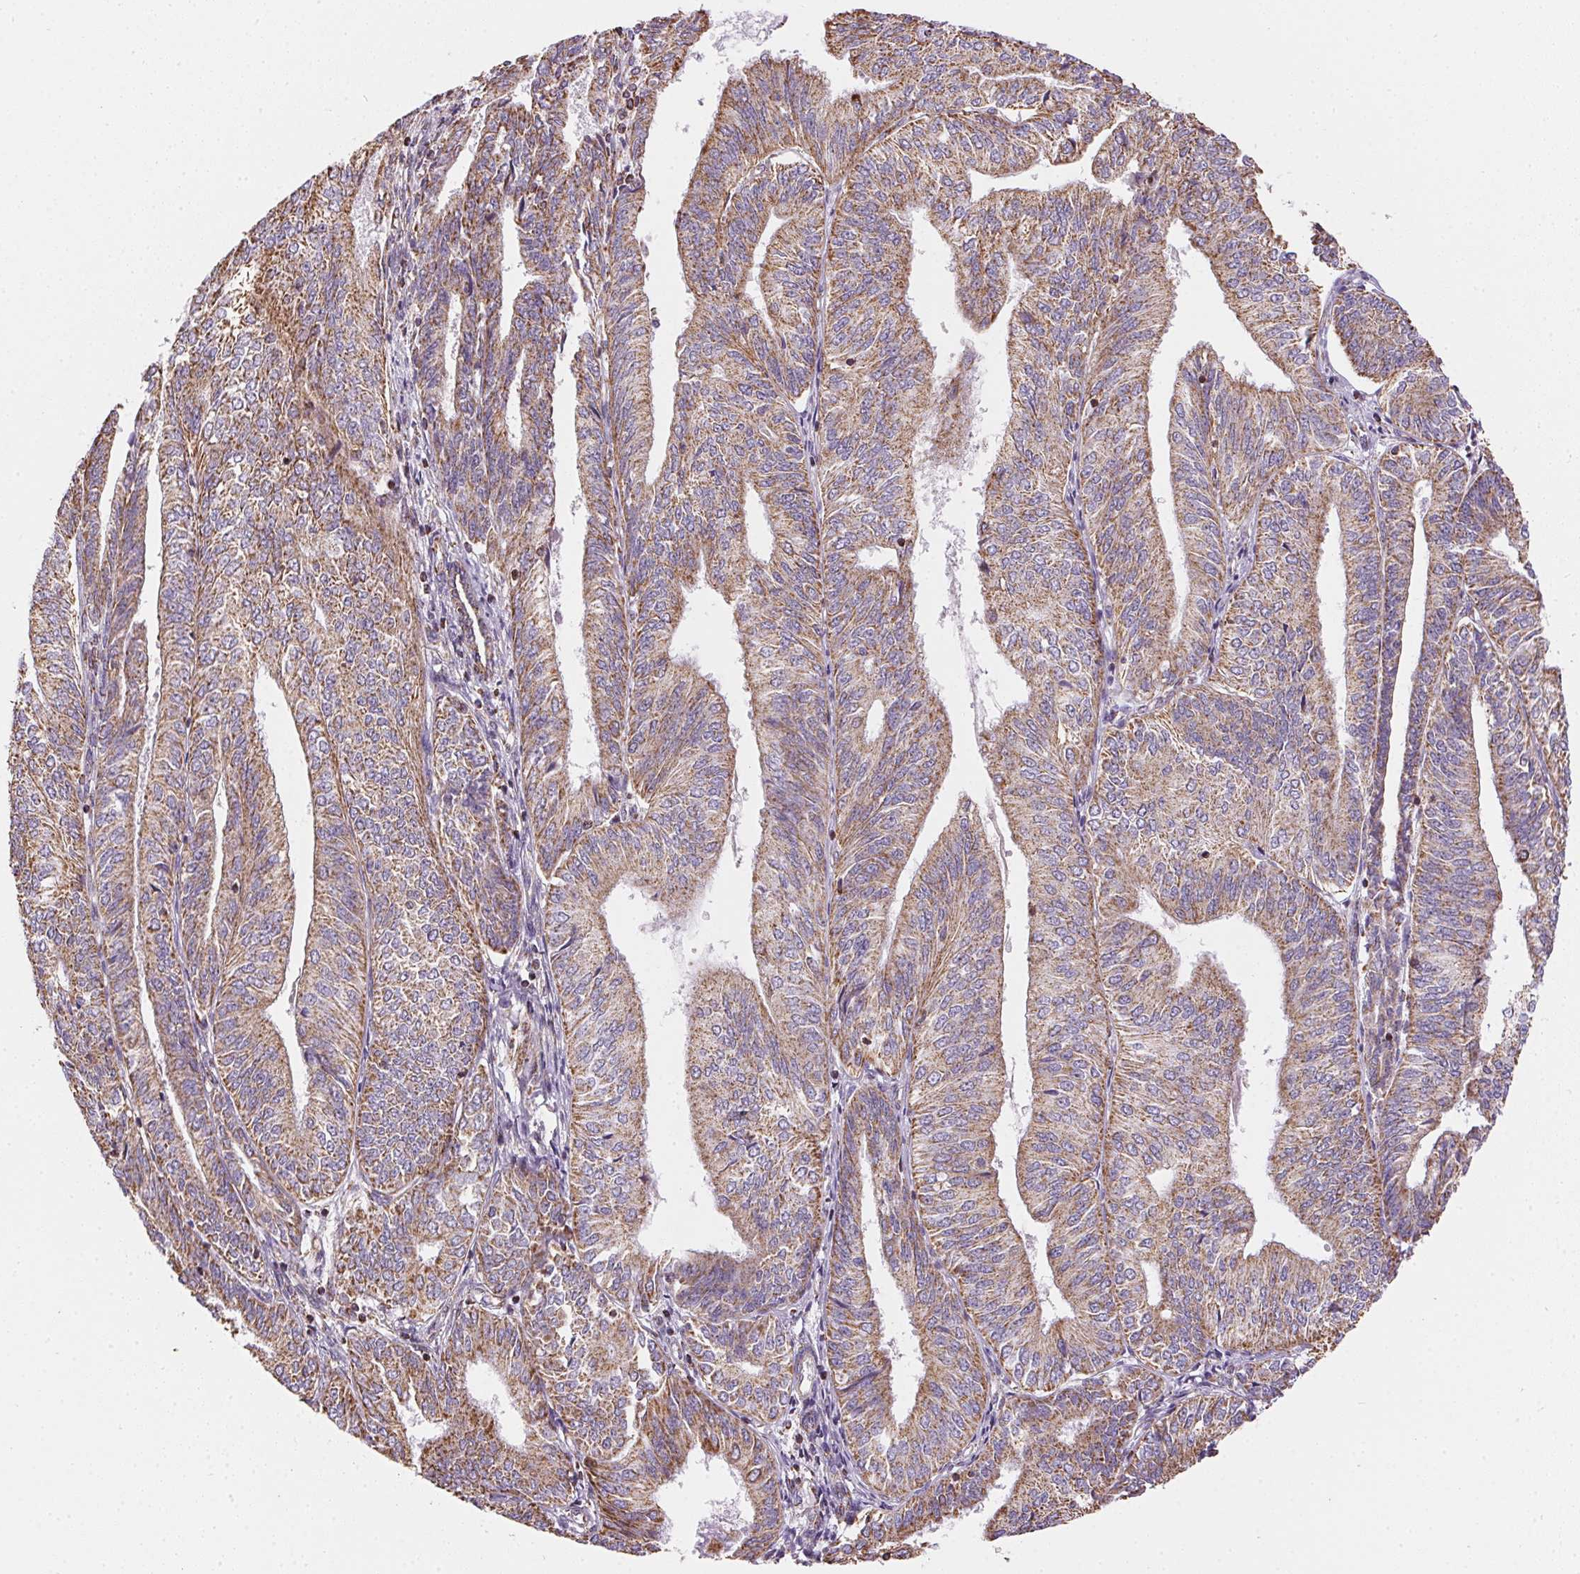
{"staining": {"intensity": "moderate", "quantity": ">75%", "location": "cytoplasmic/membranous"}, "tissue": "endometrial cancer", "cell_type": "Tumor cells", "image_type": "cancer", "snomed": [{"axis": "morphology", "description": "Adenocarcinoma, NOS"}, {"axis": "topography", "description": "Endometrium"}], "caption": "IHC photomicrograph of endometrial cancer stained for a protein (brown), which demonstrates medium levels of moderate cytoplasmic/membranous expression in about >75% of tumor cells.", "gene": "MAPK11", "patient": {"sex": "female", "age": 58}}